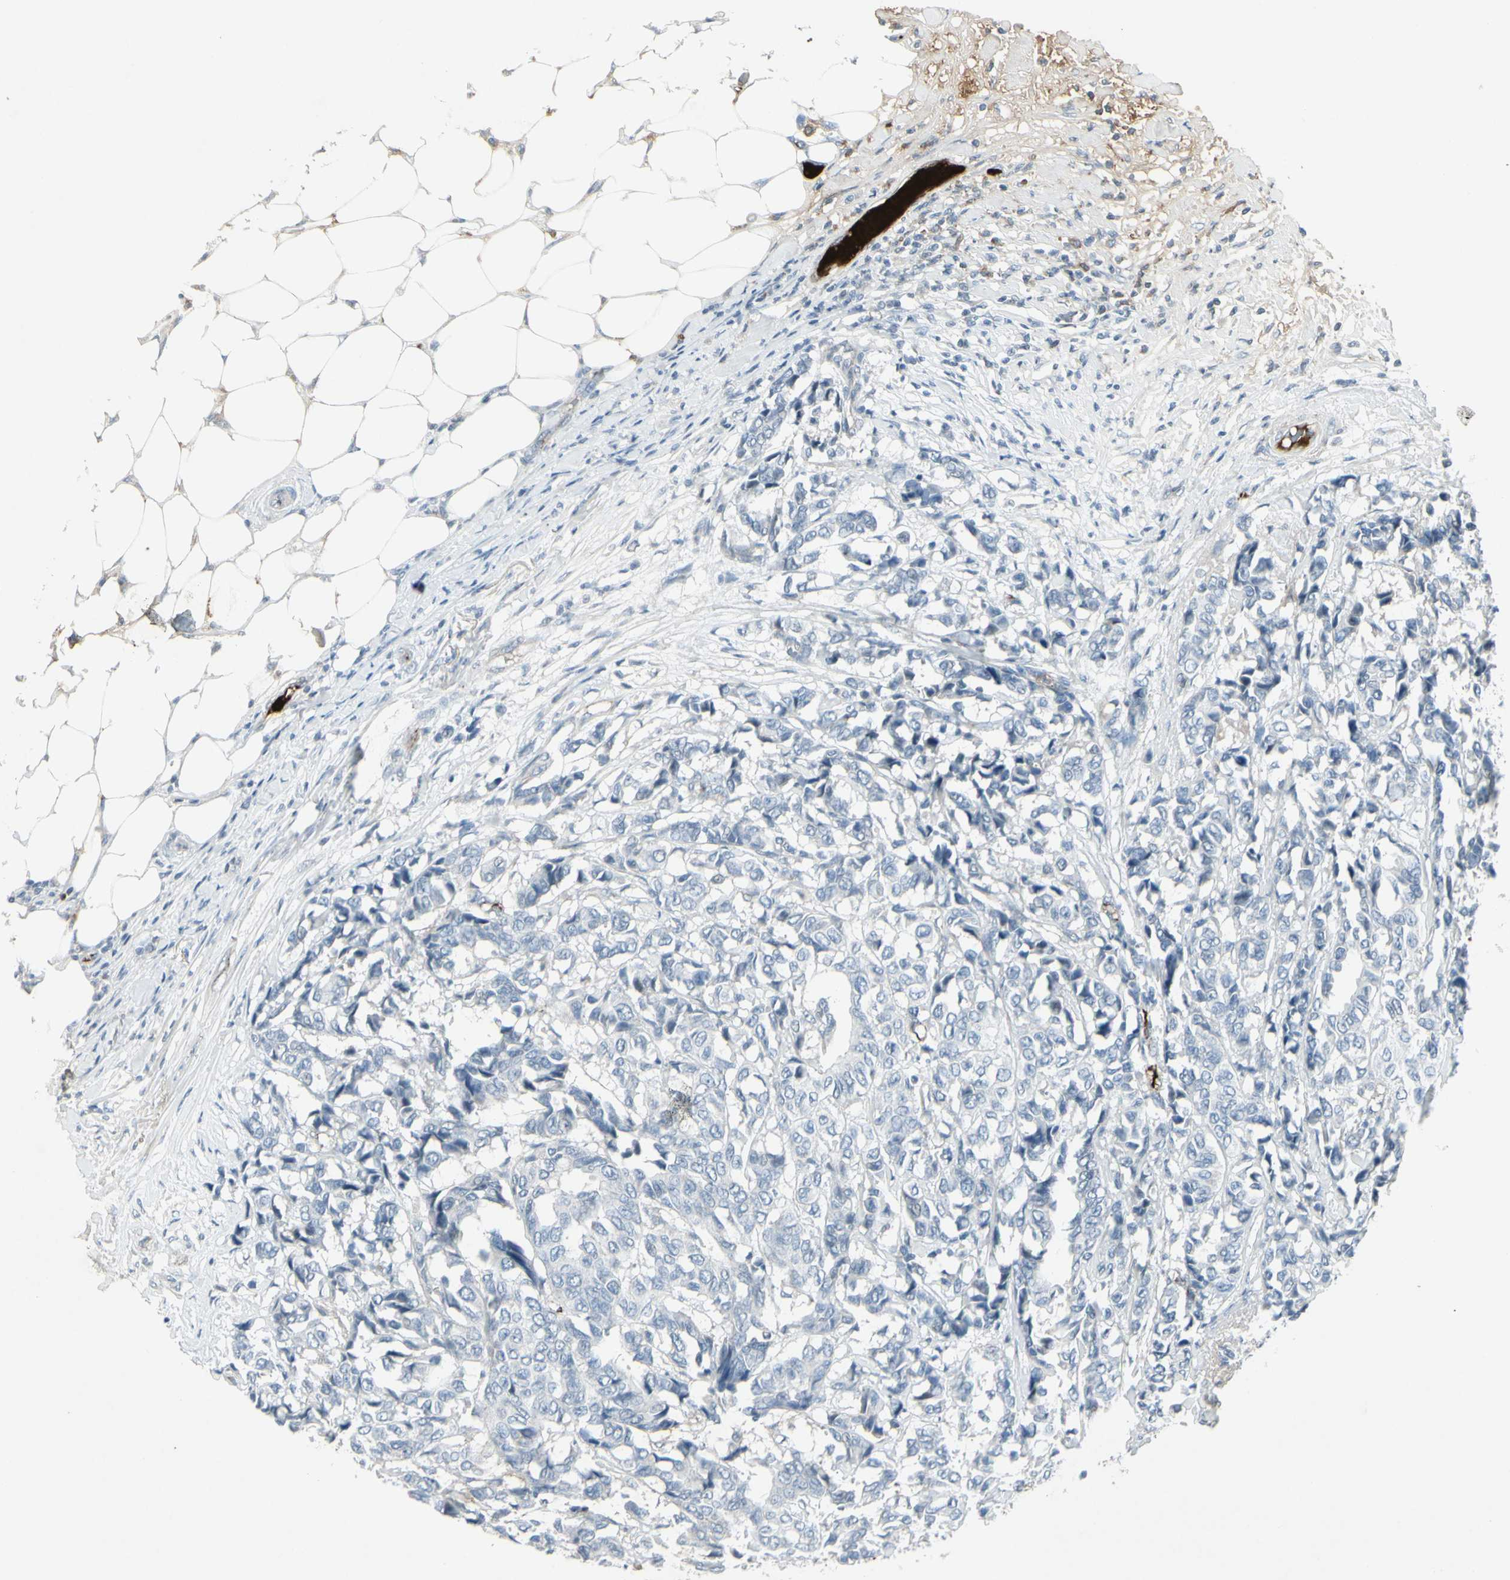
{"staining": {"intensity": "negative", "quantity": "none", "location": "none"}, "tissue": "breast cancer", "cell_type": "Tumor cells", "image_type": "cancer", "snomed": [{"axis": "morphology", "description": "Duct carcinoma"}, {"axis": "topography", "description": "Breast"}], "caption": "Tumor cells are negative for brown protein staining in invasive ductal carcinoma (breast). (DAB immunohistochemistry (IHC) with hematoxylin counter stain).", "gene": "IGHM", "patient": {"sex": "female", "age": 87}}